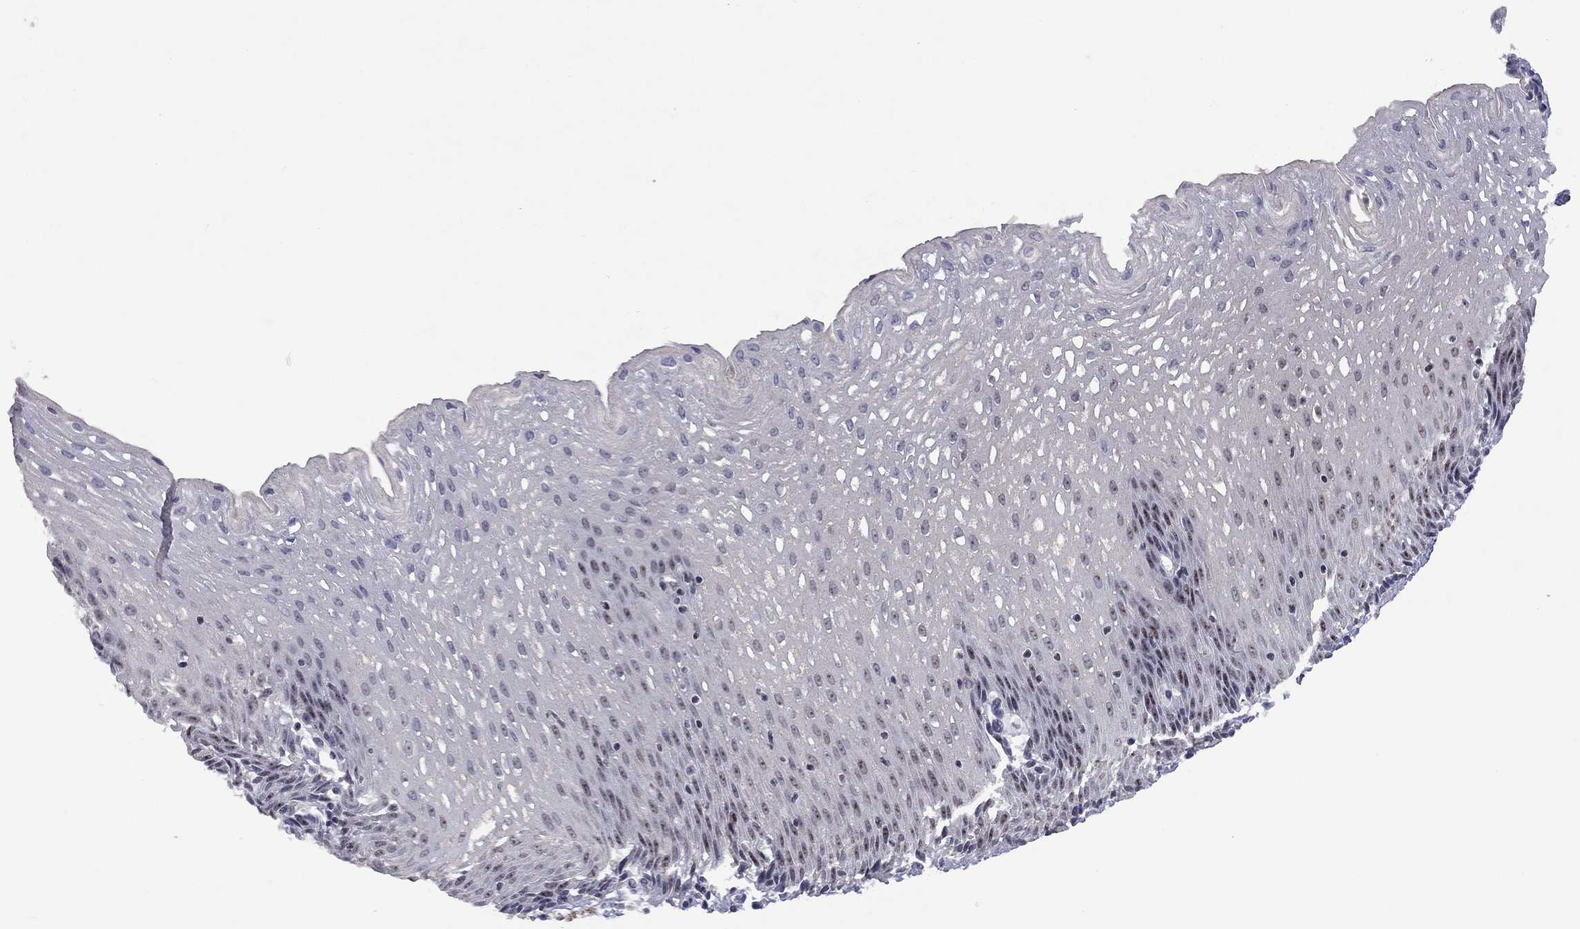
{"staining": {"intensity": "moderate", "quantity": "<25%", "location": "nuclear"}, "tissue": "esophagus", "cell_type": "Squamous epithelial cells", "image_type": "normal", "snomed": [{"axis": "morphology", "description": "Normal tissue, NOS"}, {"axis": "topography", "description": "Esophagus"}], "caption": "A high-resolution micrograph shows immunohistochemistry staining of normal esophagus, which demonstrates moderate nuclear staining in about <25% of squamous epithelial cells. Immunohistochemistry (ihc) stains the protein in brown and the nuclei are stained blue.", "gene": "SPOUT1", "patient": {"sex": "female", "age": 64}}